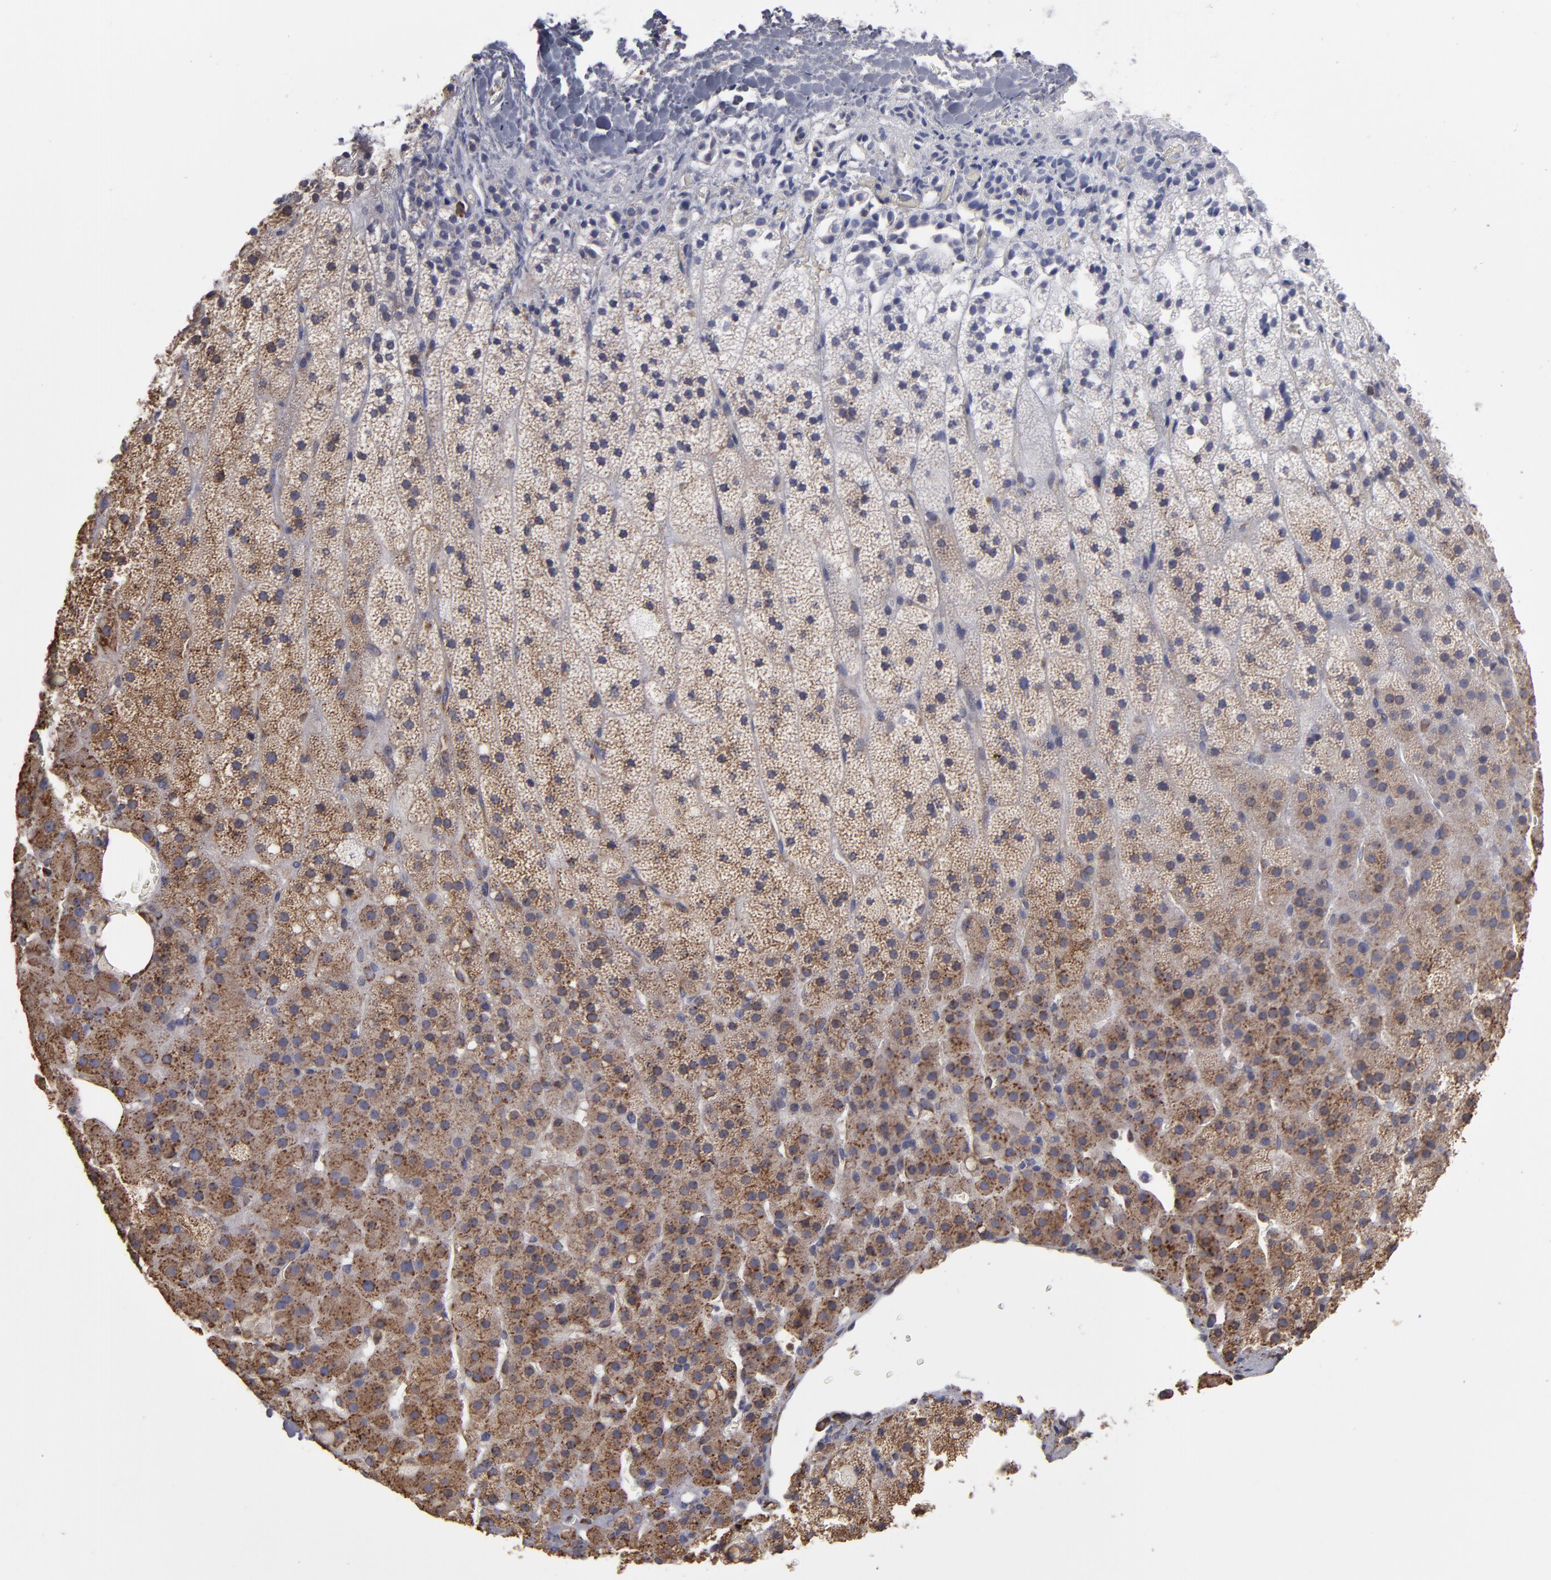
{"staining": {"intensity": "moderate", "quantity": ">75%", "location": "cytoplasmic/membranous"}, "tissue": "adrenal gland", "cell_type": "Glandular cells", "image_type": "normal", "snomed": [{"axis": "morphology", "description": "Normal tissue, NOS"}, {"axis": "topography", "description": "Adrenal gland"}], "caption": "DAB (3,3'-diaminobenzidine) immunohistochemical staining of normal human adrenal gland shows moderate cytoplasmic/membranous protein positivity in about >75% of glandular cells.", "gene": "SND1", "patient": {"sex": "male", "age": 35}}